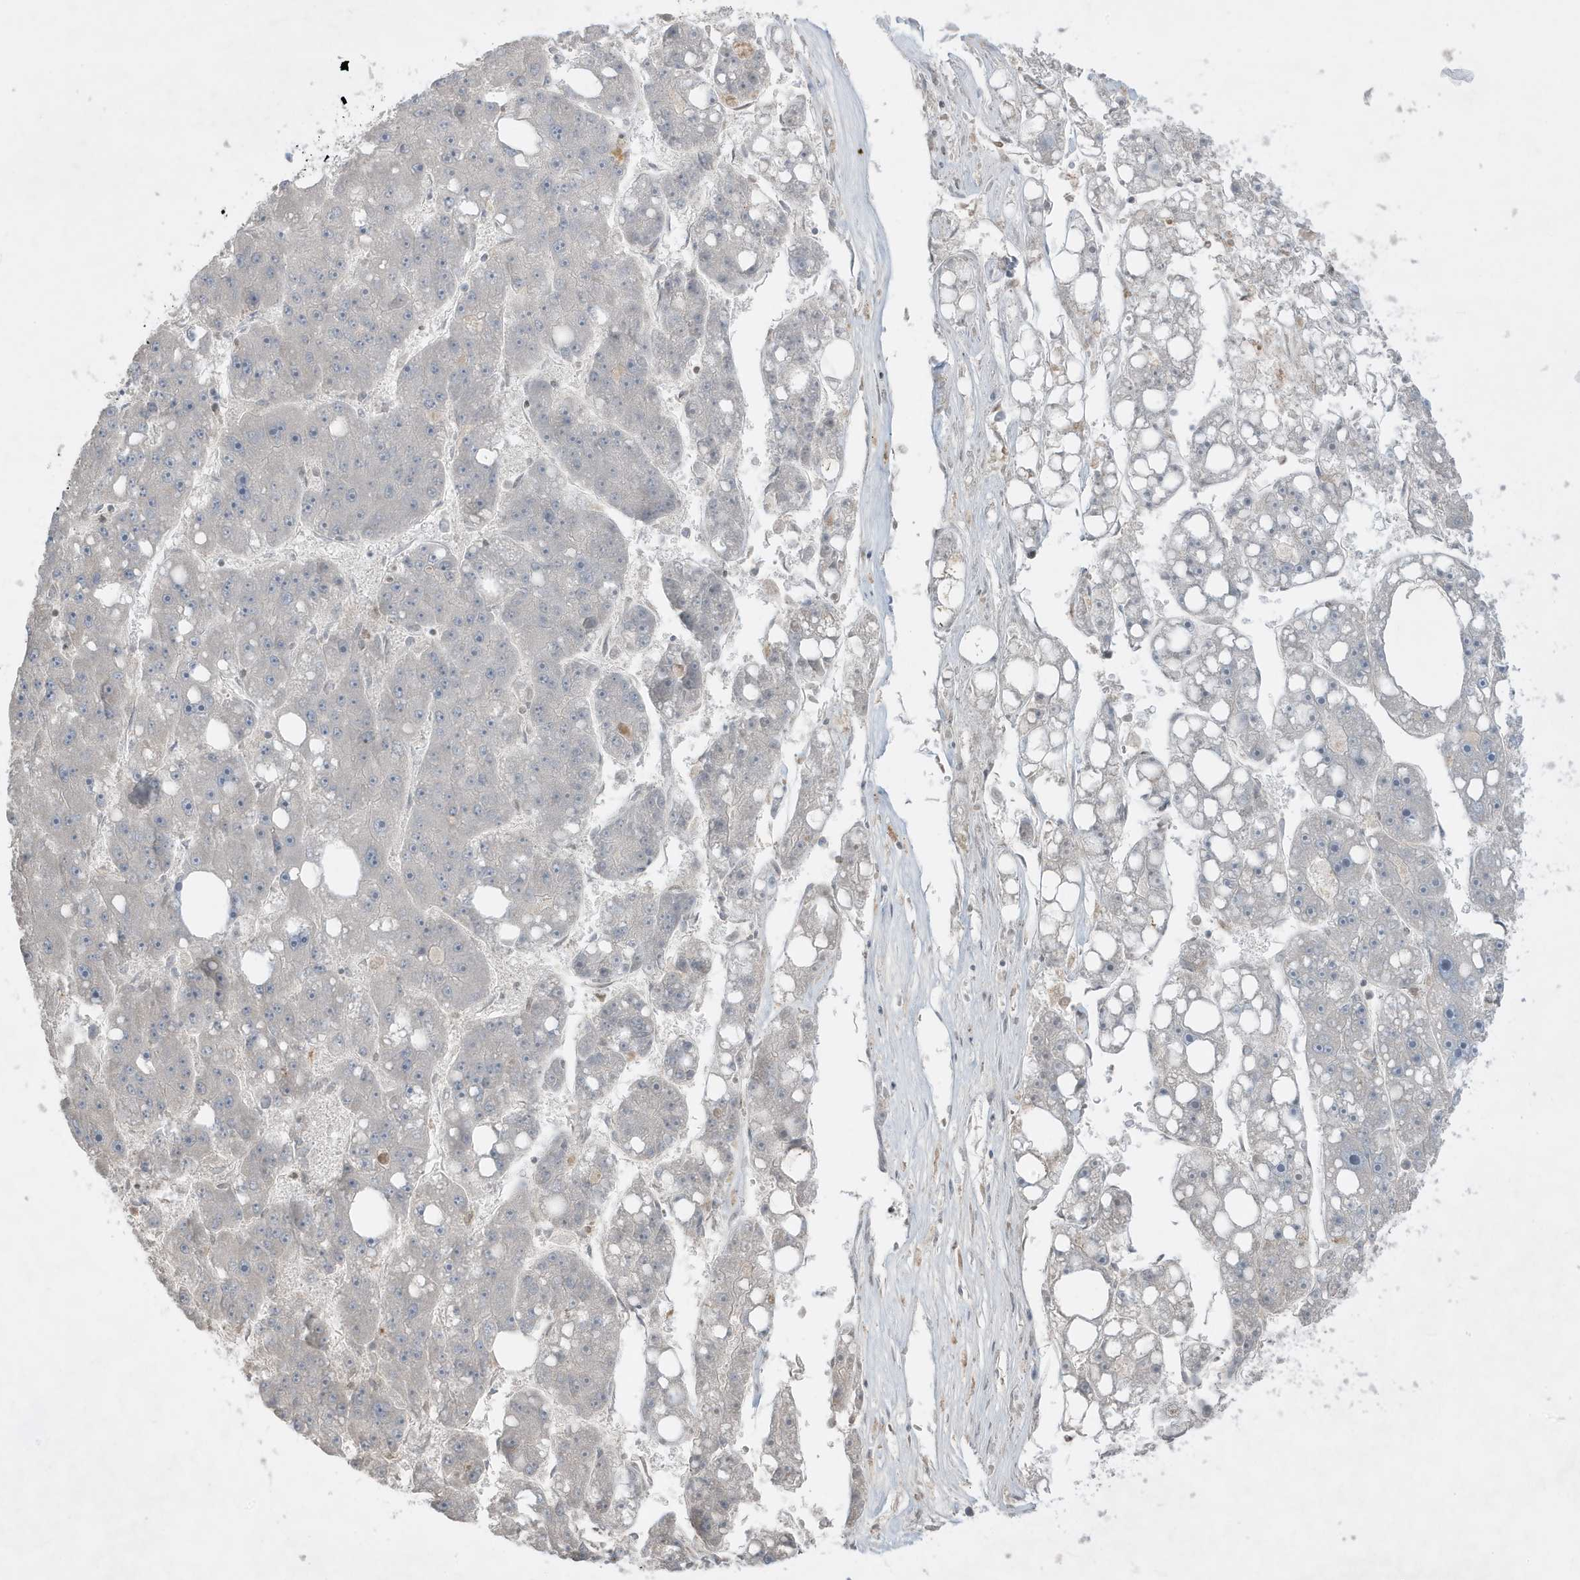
{"staining": {"intensity": "negative", "quantity": "none", "location": "none"}, "tissue": "liver cancer", "cell_type": "Tumor cells", "image_type": "cancer", "snomed": [{"axis": "morphology", "description": "Carcinoma, Hepatocellular, NOS"}, {"axis": "topography", "description": "Liver"}], "caption": "Immunohistochemistry image of neoplastic tissue: liver cancer stained with DAB (3,3'-diaminobenzidine) shows no significant protein staining in tumor cells.", "gene": "FNDC1", "patient": {"sex": "female", "age": 61}}